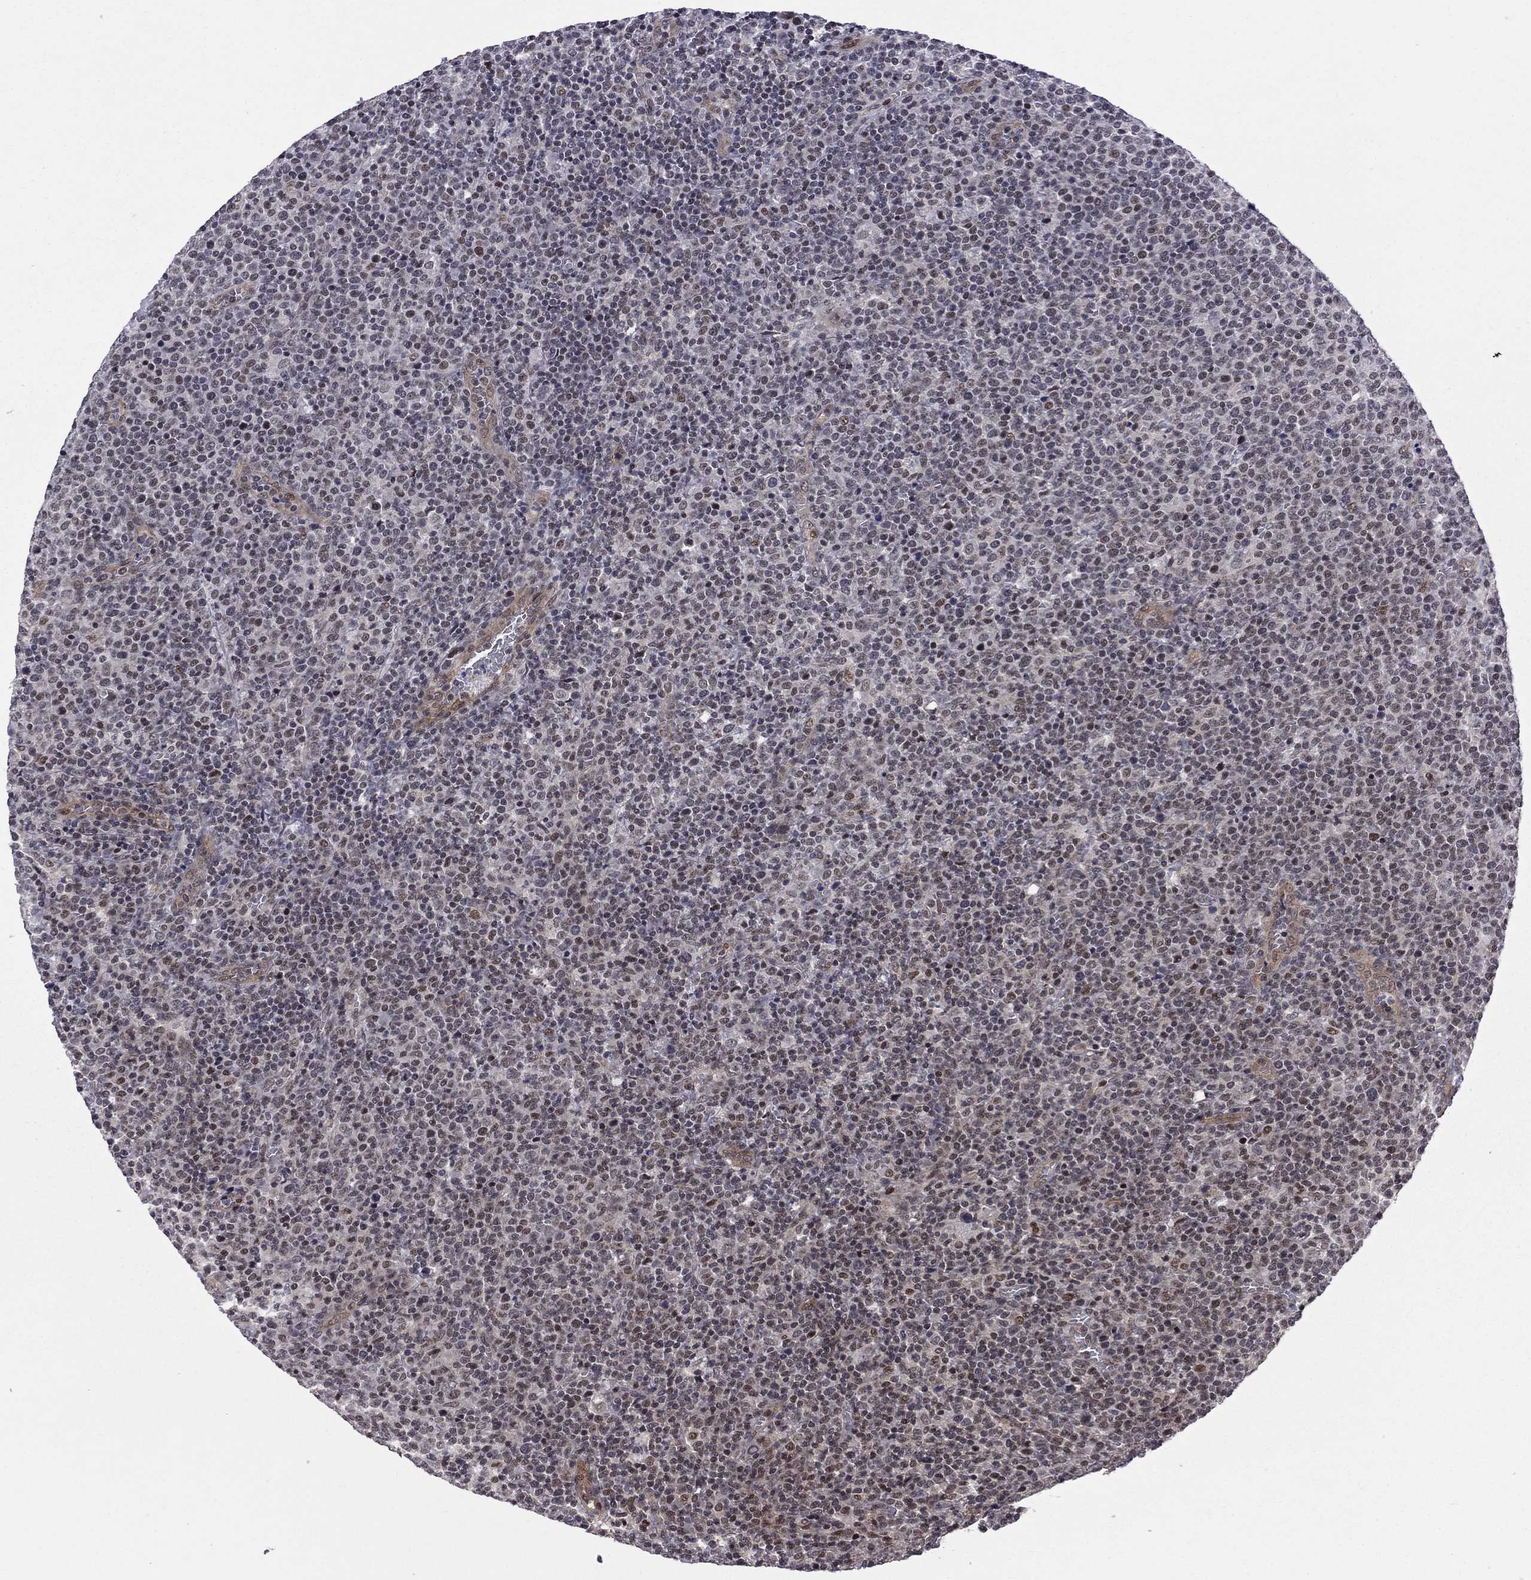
{"staining": {"intensity": "negative", "quantity": "none", "location": "none"}, "tissue": "lymphoma", "cell_type": "Tumor cells", "image_type": "cancer", "snomed": [{"axis": "morphology", "description": "Malignant lymphoma, non-Hodgkin's type, High grade"}, {"axis": "topography", "description": "Lymph node"}], "caption": "A high-resolution histopathology image shows IHC staining of malignant lymphoma, non-Hodgkin's type (high-grade), which exhibits no significant staining in tumor cells. (IHC, brightfield microscopy, high magnification).", "gene": "BRF1", "patient": {"sex": "male", "age": 61}}